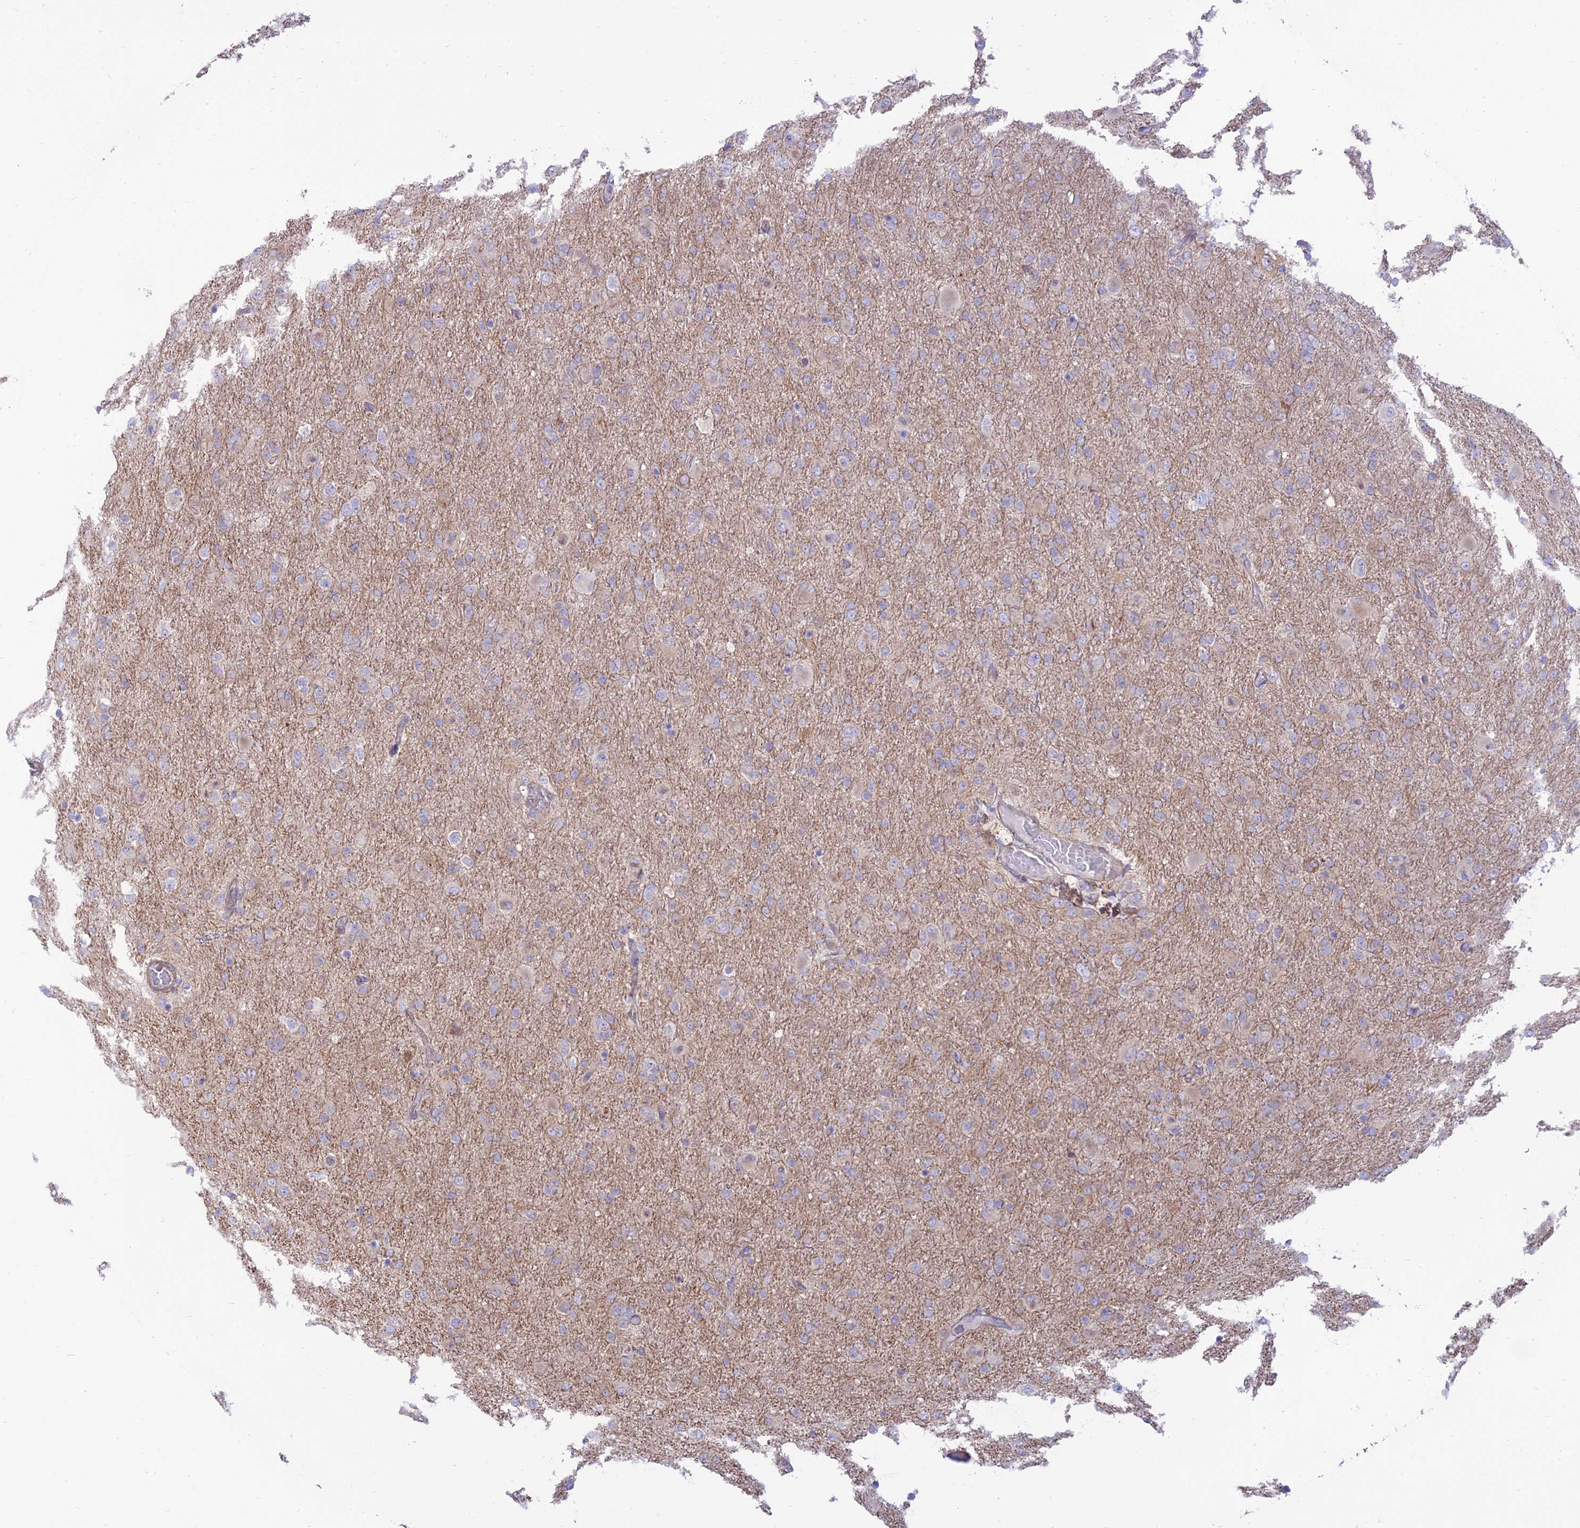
{"staining": {"intensity": "negative", "quantity": "none", "location": "none"}, "tissue": "glioma", "cell_type": "Tumor cells", "image_type": "cancer", "snomed": [{"axis": "morphology", "description": "Glioma, malignant, Low grade"}, {"axis": "topography", "description": "Brain"}], "caption": "There is no significant positivity in tumor cells of glioma. (DAB immunohistochemistry visualized using brightfield microscopy, high magnification).", "gene": "KCNAB1", "patient": {"sex": "male", "age": 65}}